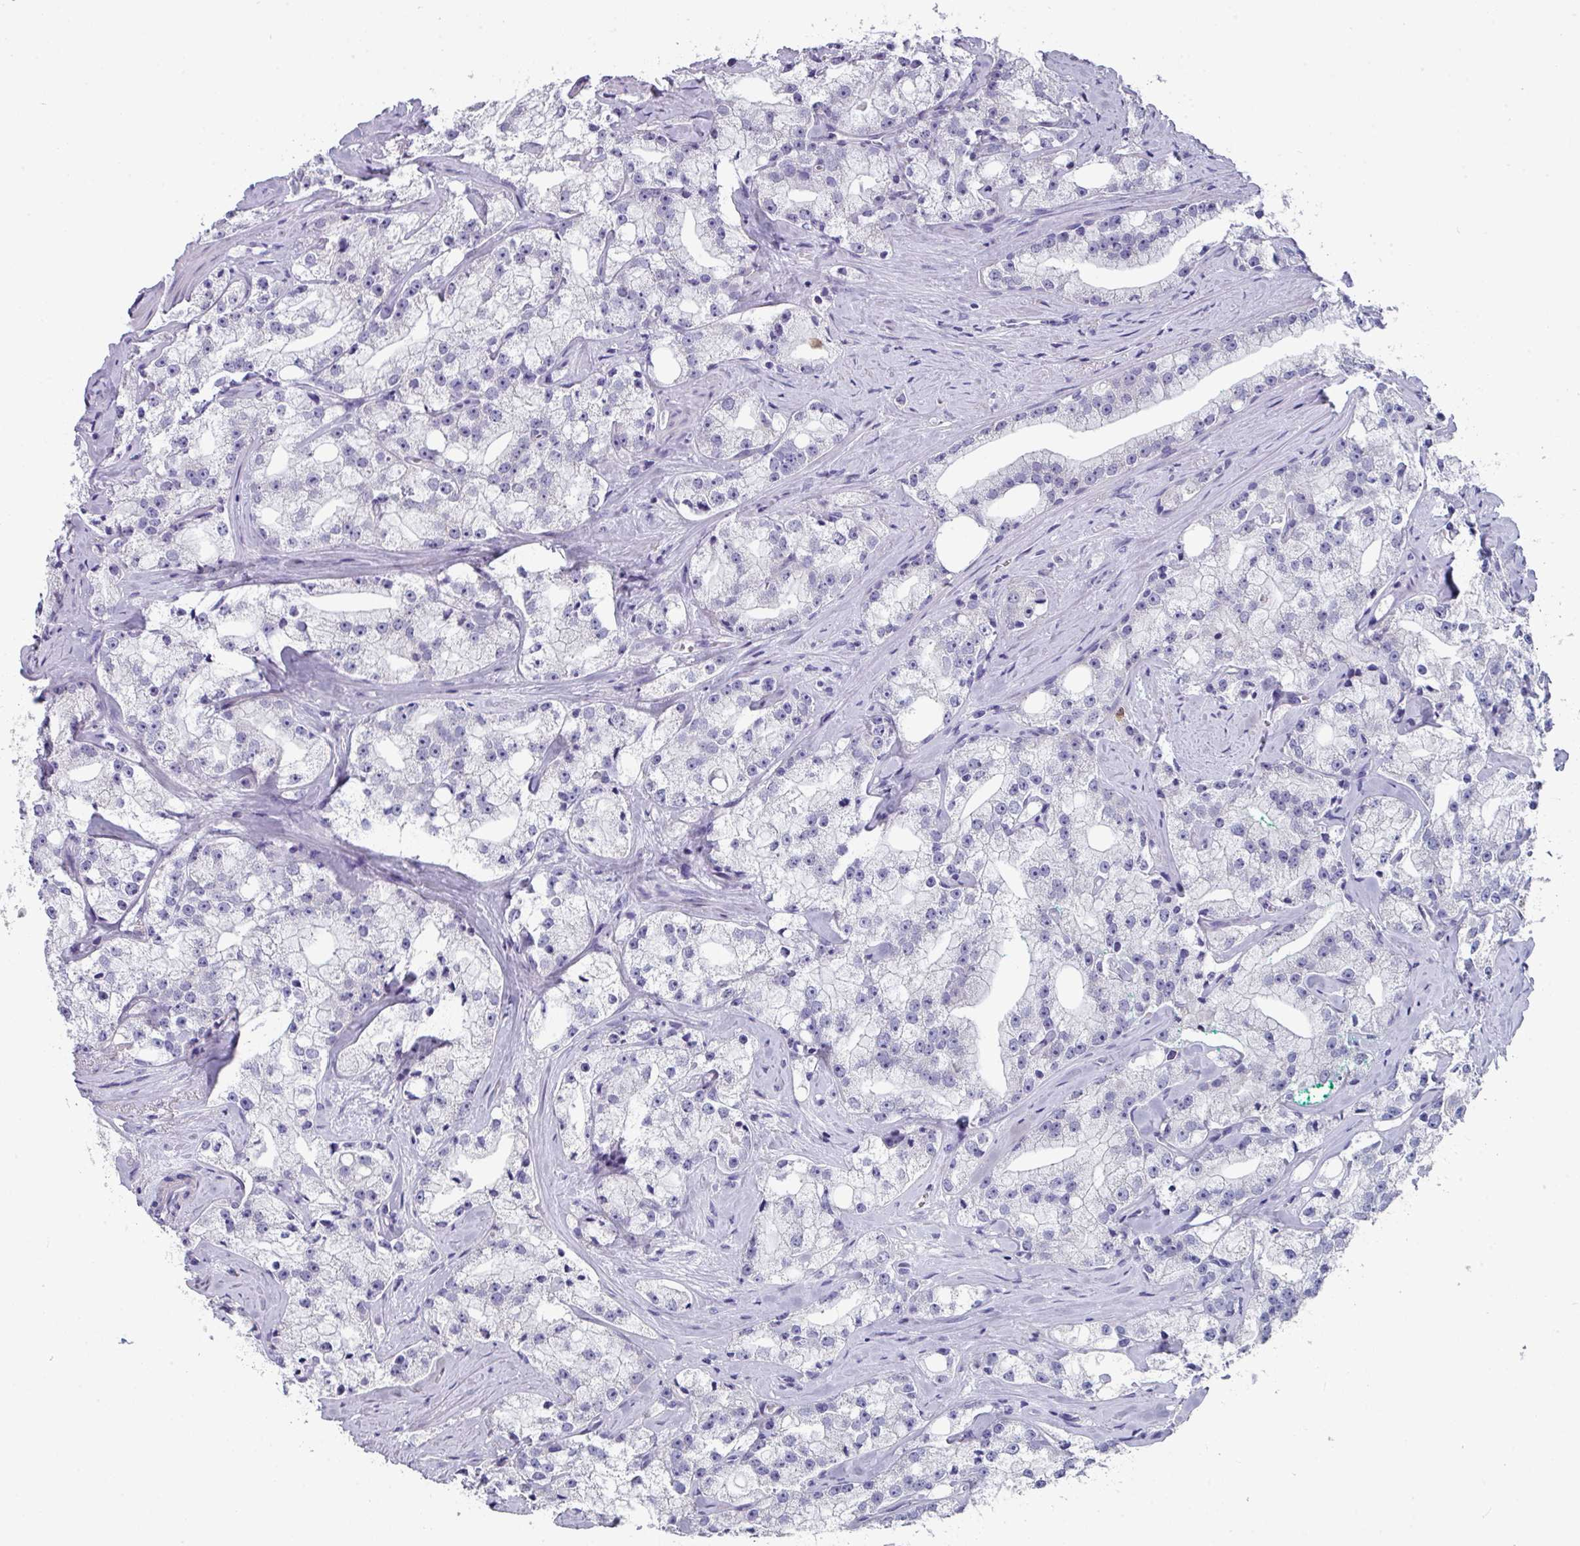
{"staining": {"intensity": "negative", "quantity": "none", "location": "none"}, "tissue": "prostate cancer", "cell_type": "Tumor cells", "image_type": "cancer", "snomed": [{"axis": "morphology", "description": "Adenocarcinoma, High grade"}, {"axis": "topography", "description": "Prostate"}], "caption": "Protein analysis of adenocarcinoma (high-grade) (prostate) exhibits no significant positivity in tumor cells.", "gene": "DEFB115", "patient": {"sex": "male", "age": 64}}